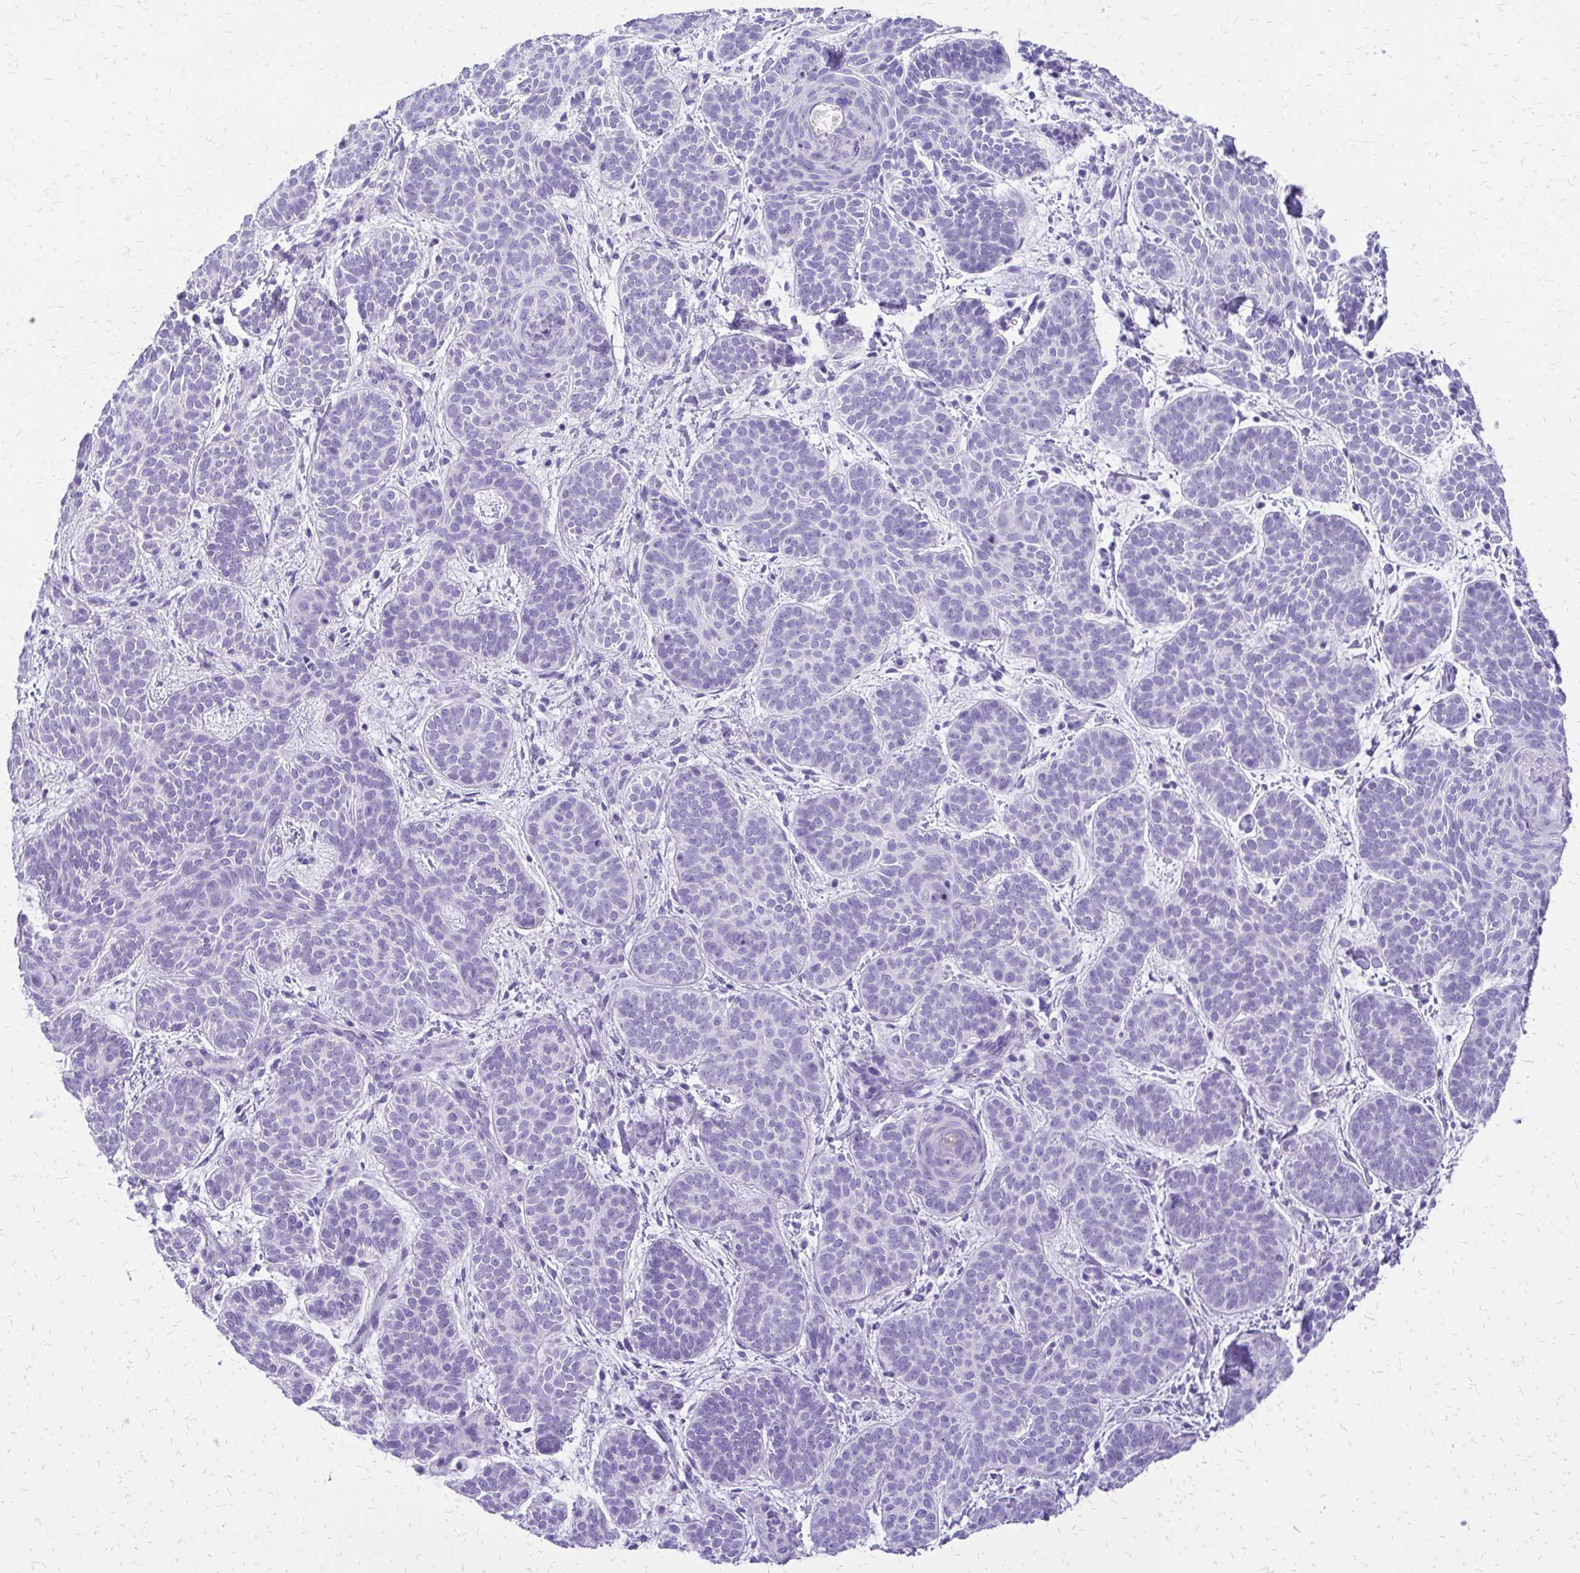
{"staining": {"intensity": "negative", "quantity": "none", "location": "none"}, "tissue": "skin cancer", "cell_type": "Tumor cells", "image_type": "cancer", "snomed": [{"axis": "morphology", "description": "Basal cell carcinoma"}, {"axis": "topography", "description": "Skin"}], "caption": "Immunohistochemical staining of basal cell carcinoma (skin) shows no significant positivity in tumor cells.", "gene": "SLC32A1", "patient": {"sex": "female", "age": 82}}